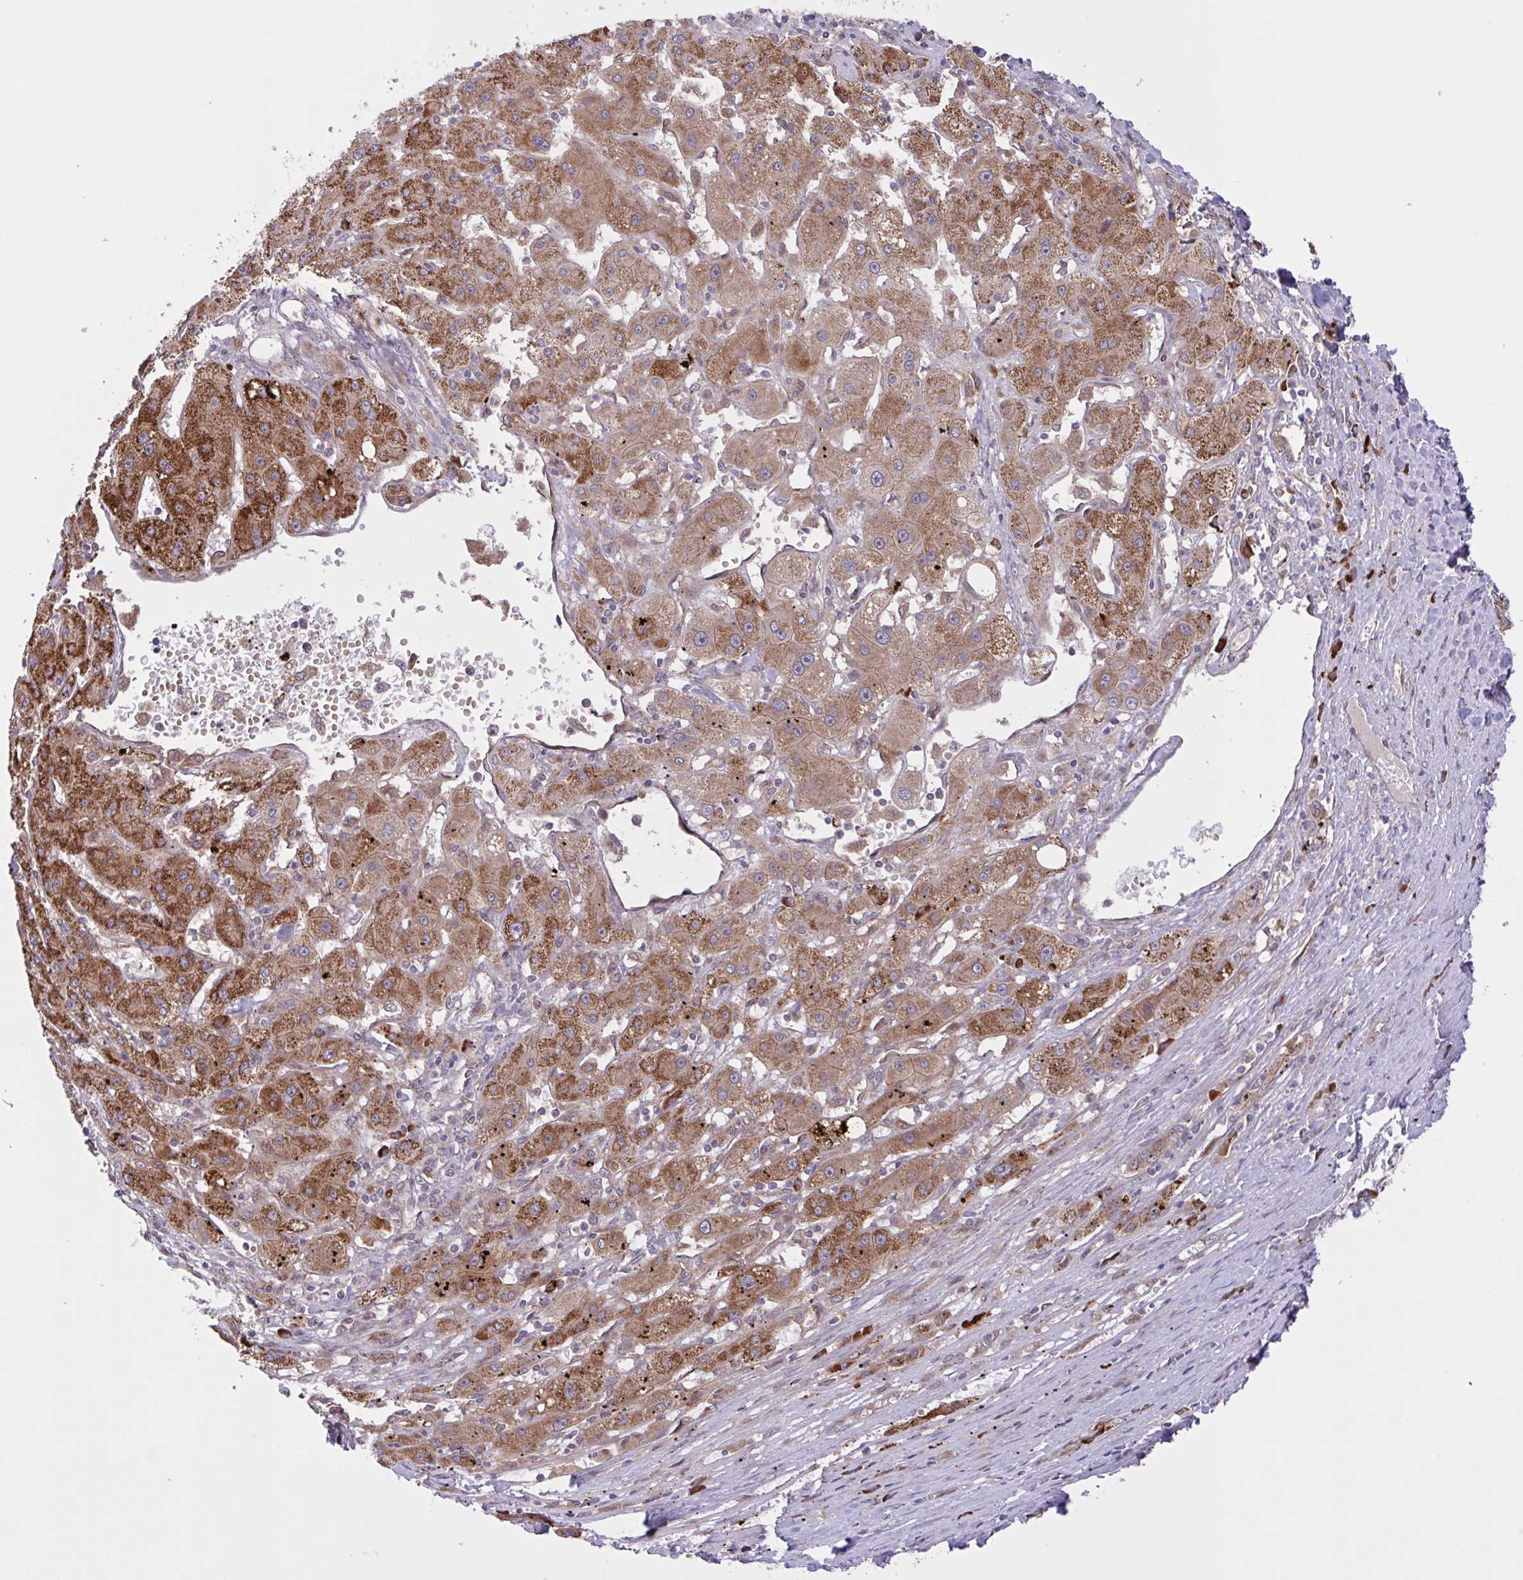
{"staining": {"intensity": "moderate", "quantity": ">75%", "location": "cytoplasmic/membranous"}, "tissue": "liver cancer", "cell_type": "Tumor cells", "image_type": "cancer", "snomed": [{"axis": "morphology", "description": "Carcinoma, Hepatocellular, NOS"}, {"axis": "topography", "description": "Liver"}], "caption": "Immunohistochemical staining of human hepatocellular carcinoma (liver) reveals moderate cytoplasmic/membranous protein positivity in about >75% of tumor cells.", "gene": "INTS10", "patient": {"sex": "male", "age": 72}}